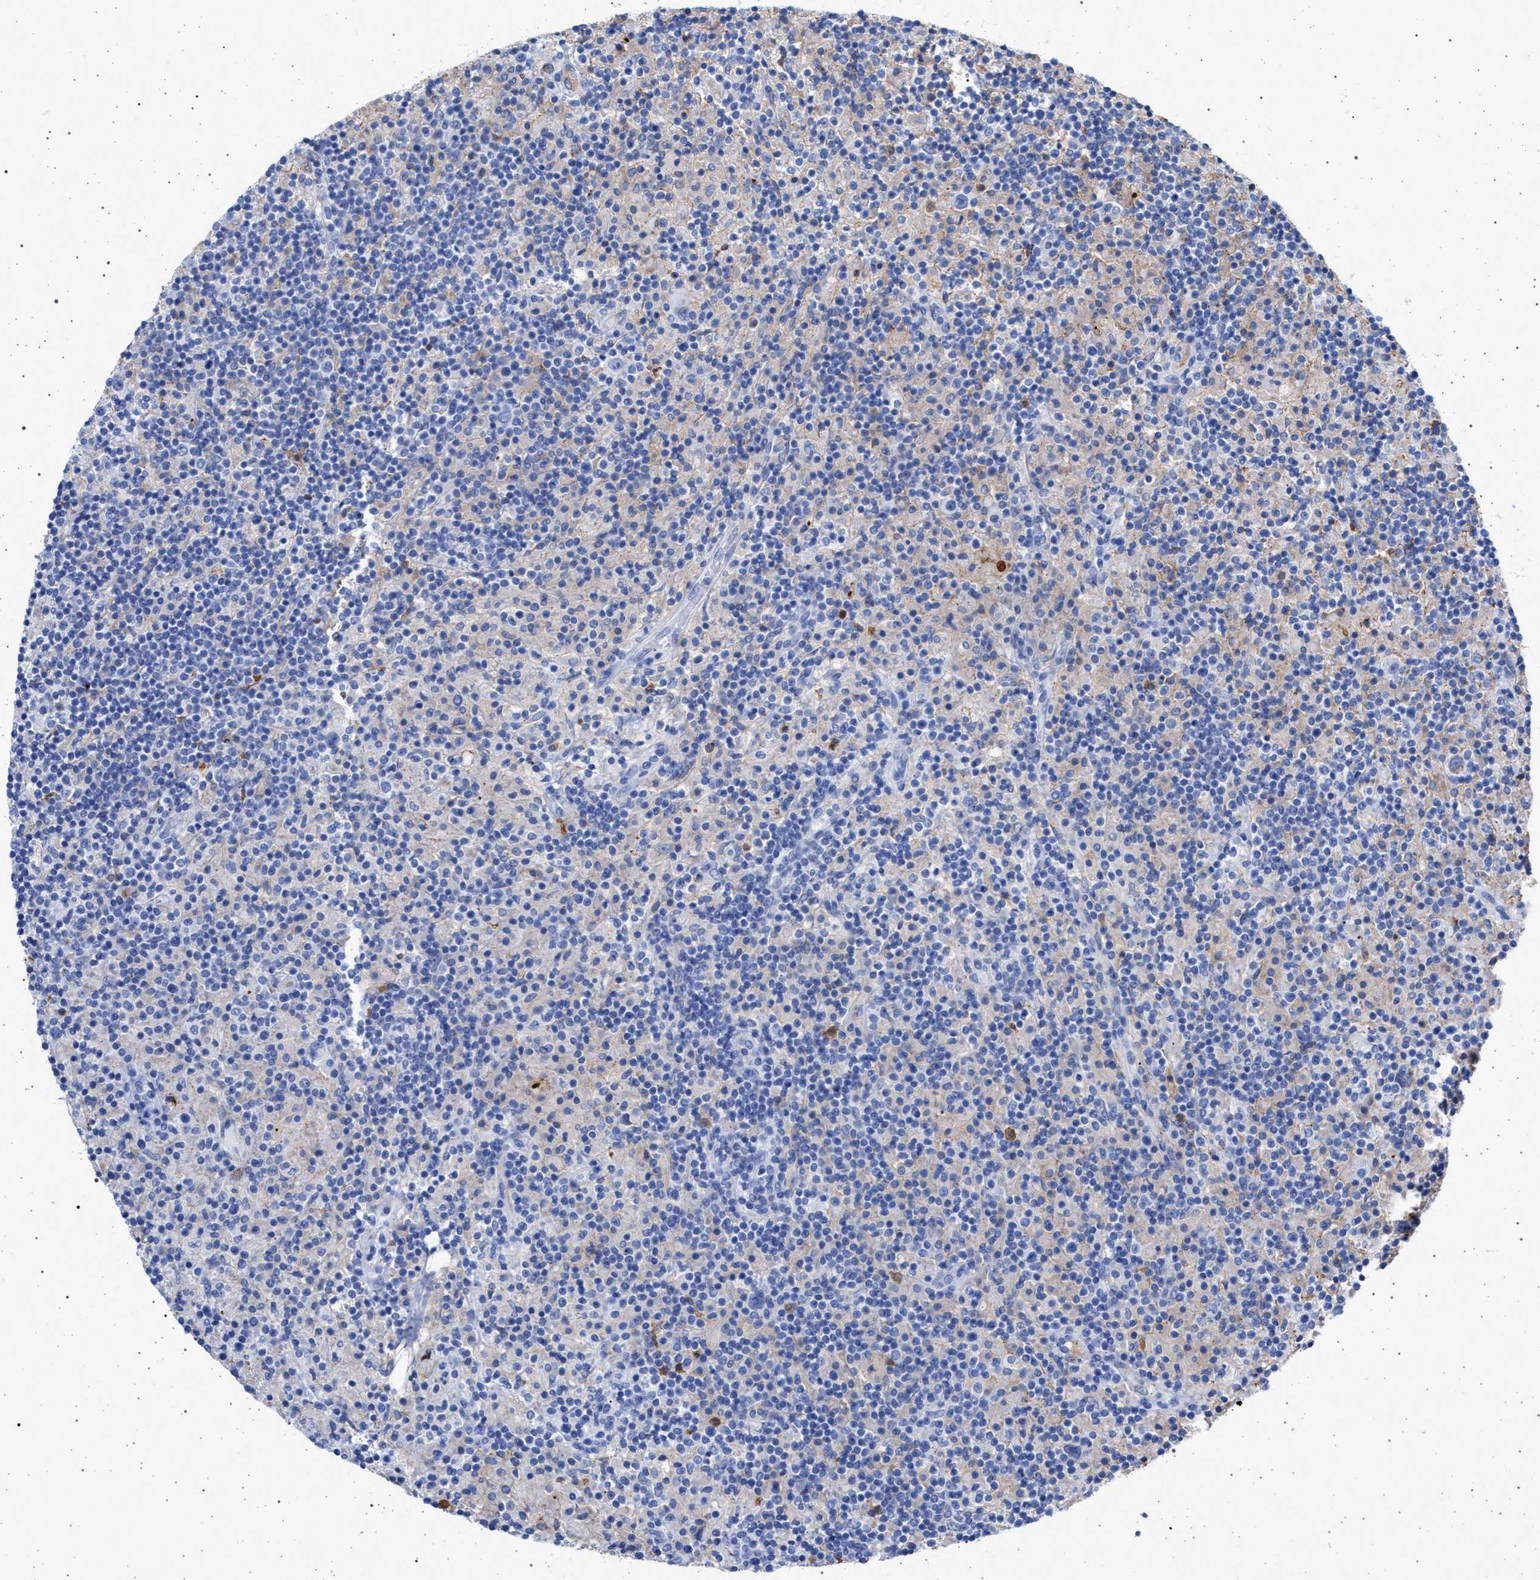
{"staining": {"intensity": "negative", "quantity": "none", "location": "none"}, "tissue": "lymphoma", "cell_type": "Tumor cells", "image_type": "cancer", "snomed": [{"axis": "morphology", "description": "Hodgkin's disease, NOS"}, {"axis": "topography", "description": "Lymph node"}], "caption": "Immunohistochemistry micrograph of neoplastic tissue: Hodgkin's disease stained with DAB (3,3'-diaminobenzidine) displays no significant protein positivity in tumor cells.", "gene": "PLG", "patient": {"sex": "male", "age": 70}}